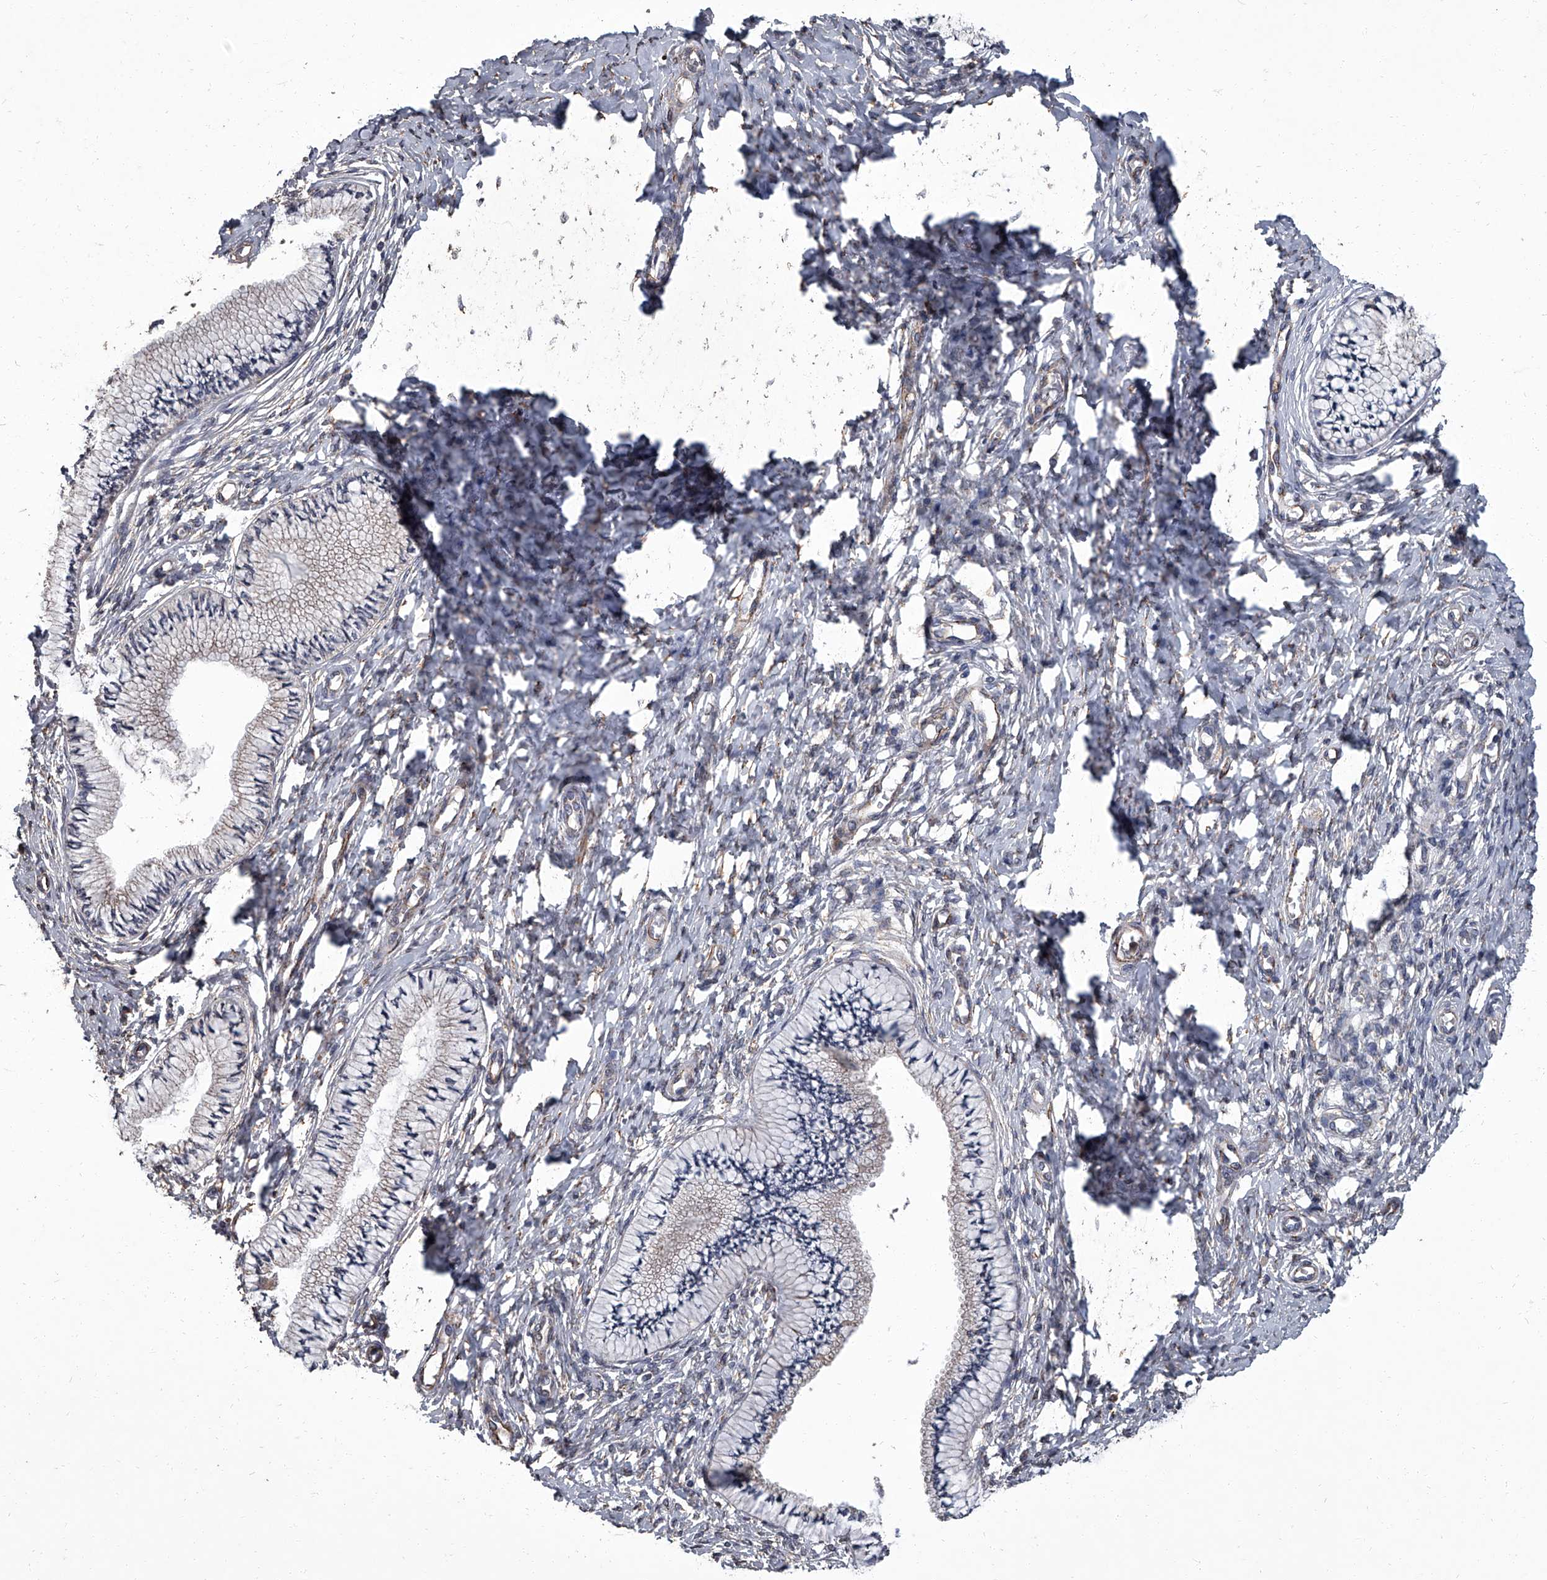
{"staining": {"intensity": "moderate", "quantity": "25%-75%", "location": "cytoplasmic/membranous"}, "tissue": "cervix", "cell_type": "Glandular cells", "image_type": "normal", "snomed": [{"axis": "morphology", "description": "Normal tissue, NOS"}, {"axis": "topography", "description": "Cervix"}], "caption": "DAB immunohistochemical staining of normal human cervix shows moderate cytoplasmic/membranous protein staining in about 25%-75% of glandular cells.", "gene": "SIRT4", "patient": {"sex": "female", "age": 36}}